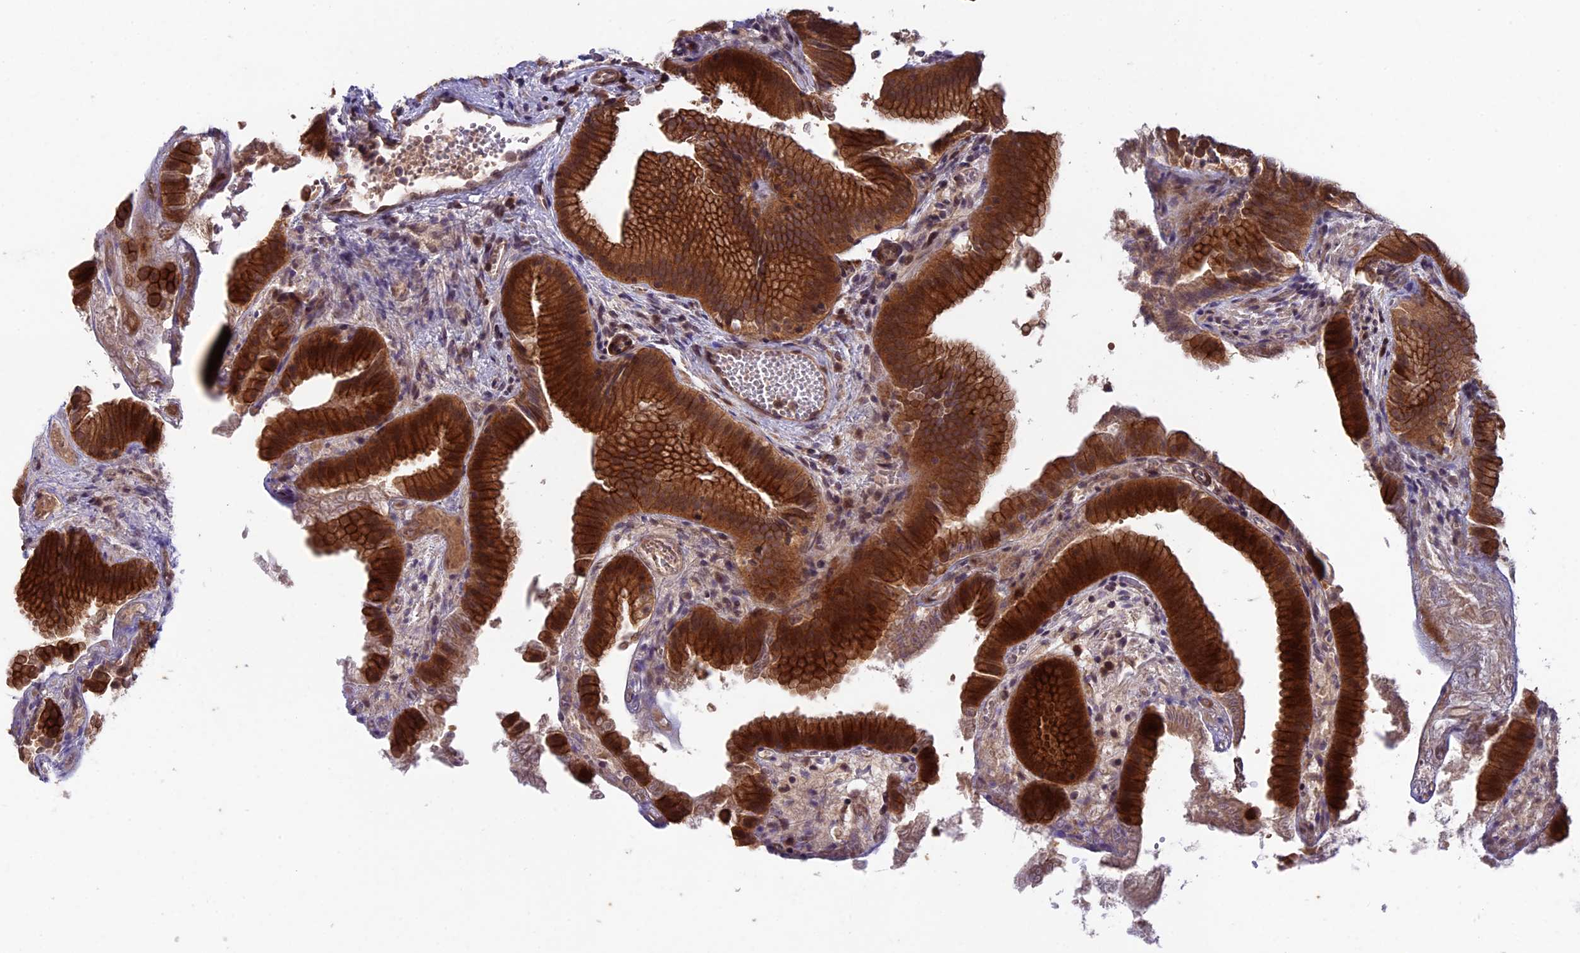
{"staining": {"intensity": "strong", "quantity": ">75%", "location": "cytoplasmic/membranous,nuclear"}, "tissue": "gallbladder", "cell_type": "Glandular cells", "image_type": "normal", "snomed": [{"axis": "morphology", "description": "Normal tissue, NOS"}, {"axis": "topography", "description": "Gallbladder"}], "caption": "This is a histology image of immunohistochemistry staining of normal gallbladder, which shows strong positivity in the cytoplasmic/membranous,nuclear of glandular cells.", "gene": "SIPA1L3", "patient": {"sex": "female", "age": 30}}